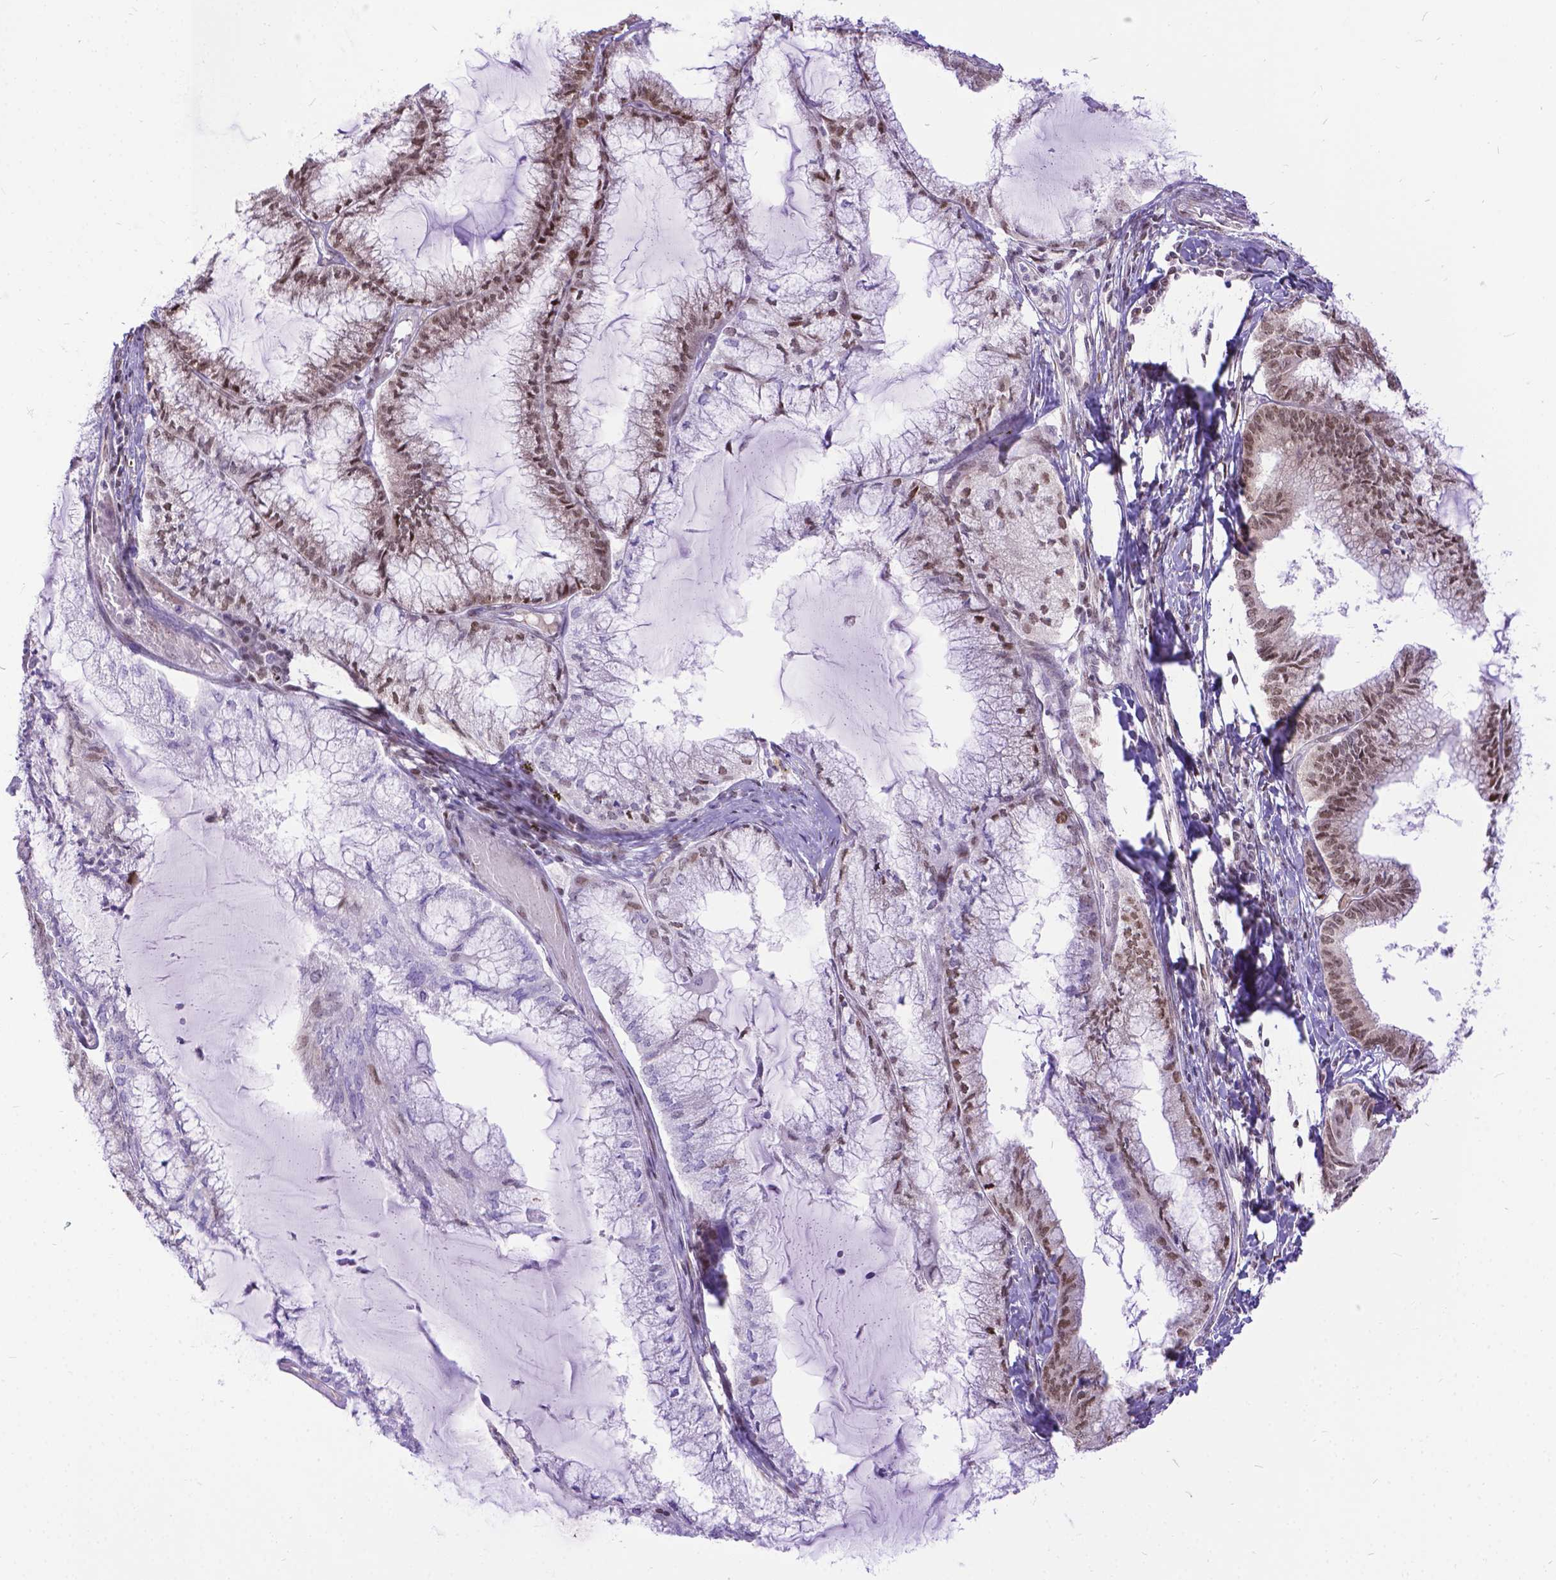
{"staining": {"intensity": "moderate", "quantity": "25%-75%", "location": "cytoplasmic/membranous,nuclear"}, "tissue": "endometrial cancer", "cell_type": "Tumor cells", "image_type": "cancer", "snomed": [{"axis": "morphology", "description": "Carcinoma, NOS"}, {"axis": "topography", "description": "Endometrium"}], "caption": "Brown immunohistochemical staining in endometrial cancer (carcinoma) demonstrates moderate cytoplasmic/membranous and nuclear staining in about 25%-75% of tumor cells.", "gene": "FAM124B", "patient": {"sex": "female", "age": 62}}